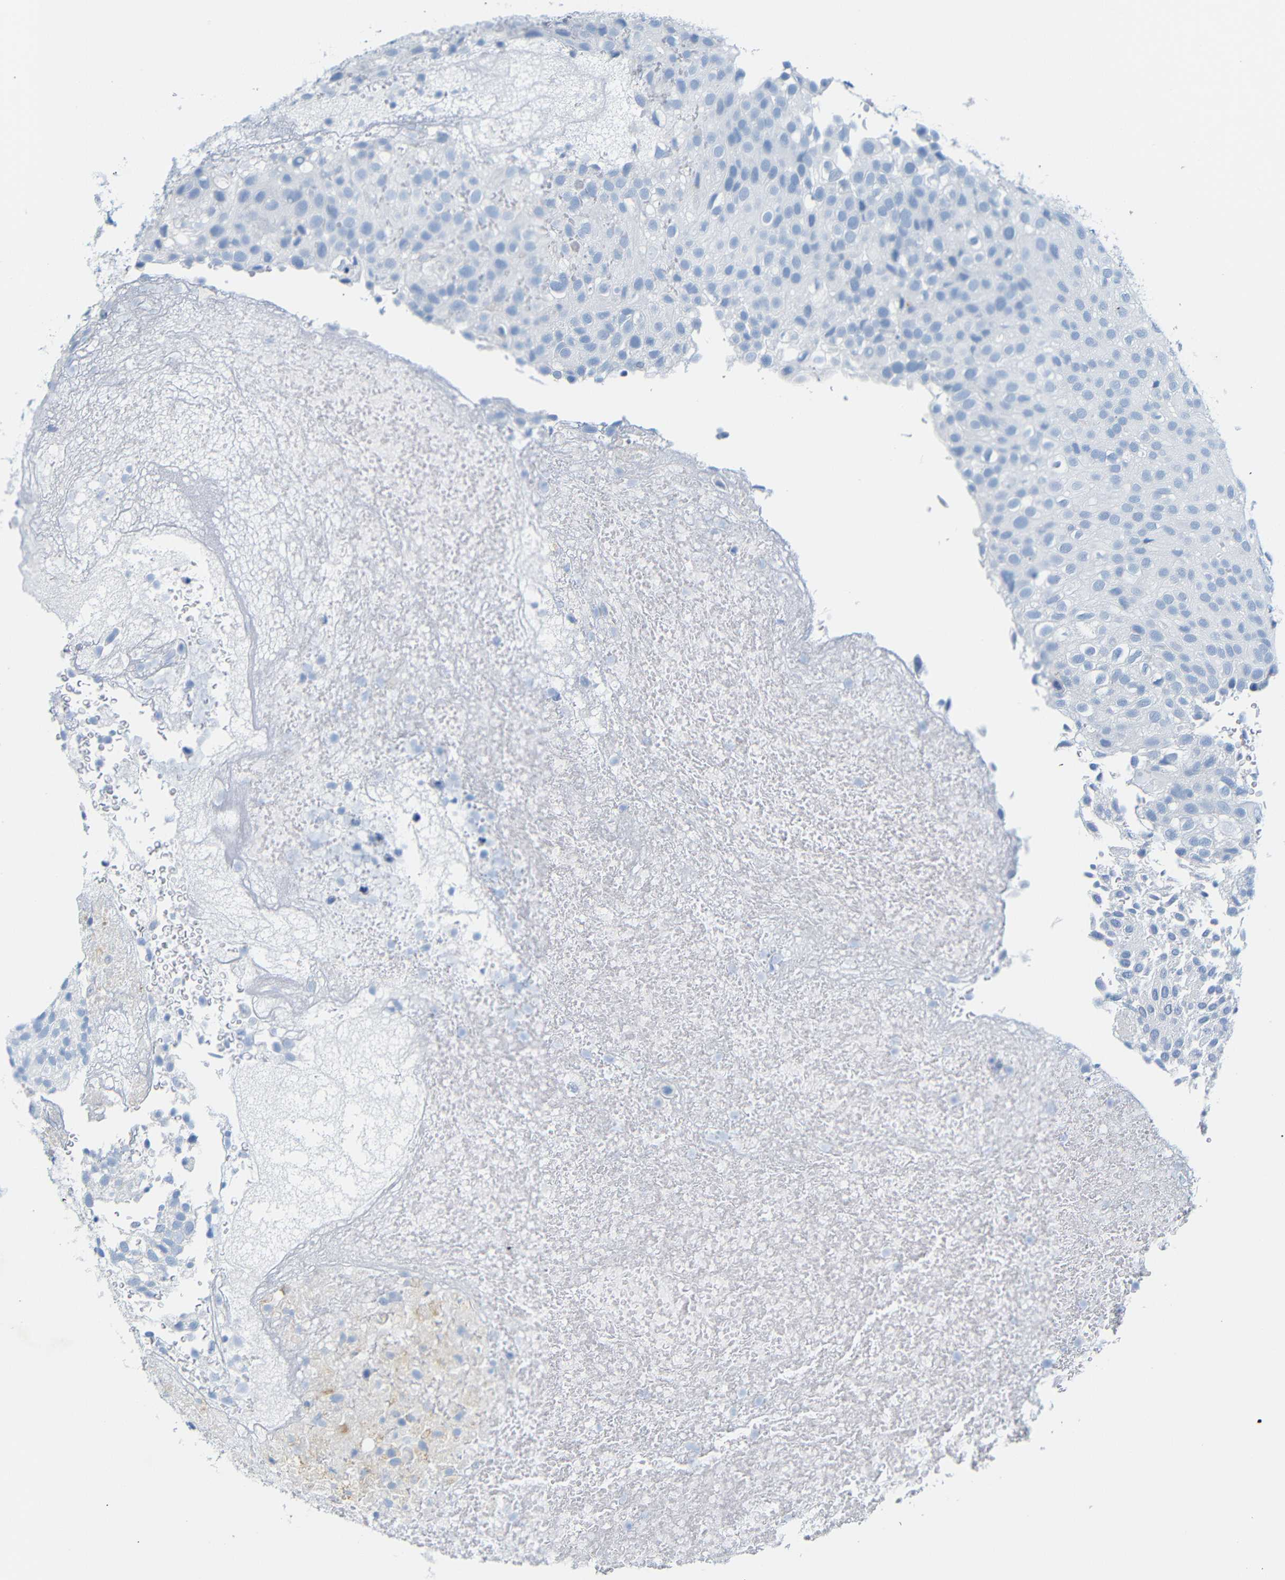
{"staining": {"intensity": "negative", "quantity": "none", "location": "none"}, "tissue": "urothelial cancer", "cell_type": "Tumor cells", "image_type": "cancer", "snomed": [{"axis": "morphology", "description": "Urothelial carcinoma, Low grade"}, {"axis": "topography", "description": "Urinary bladder"}], "caption": "Immunohistochemical staining of human urothelial carcinoma (low-grade) demonstrates no significant staining in tumor cells.", "gene": "FCRL1", "patient": {"sex": "male", "age": 78}}